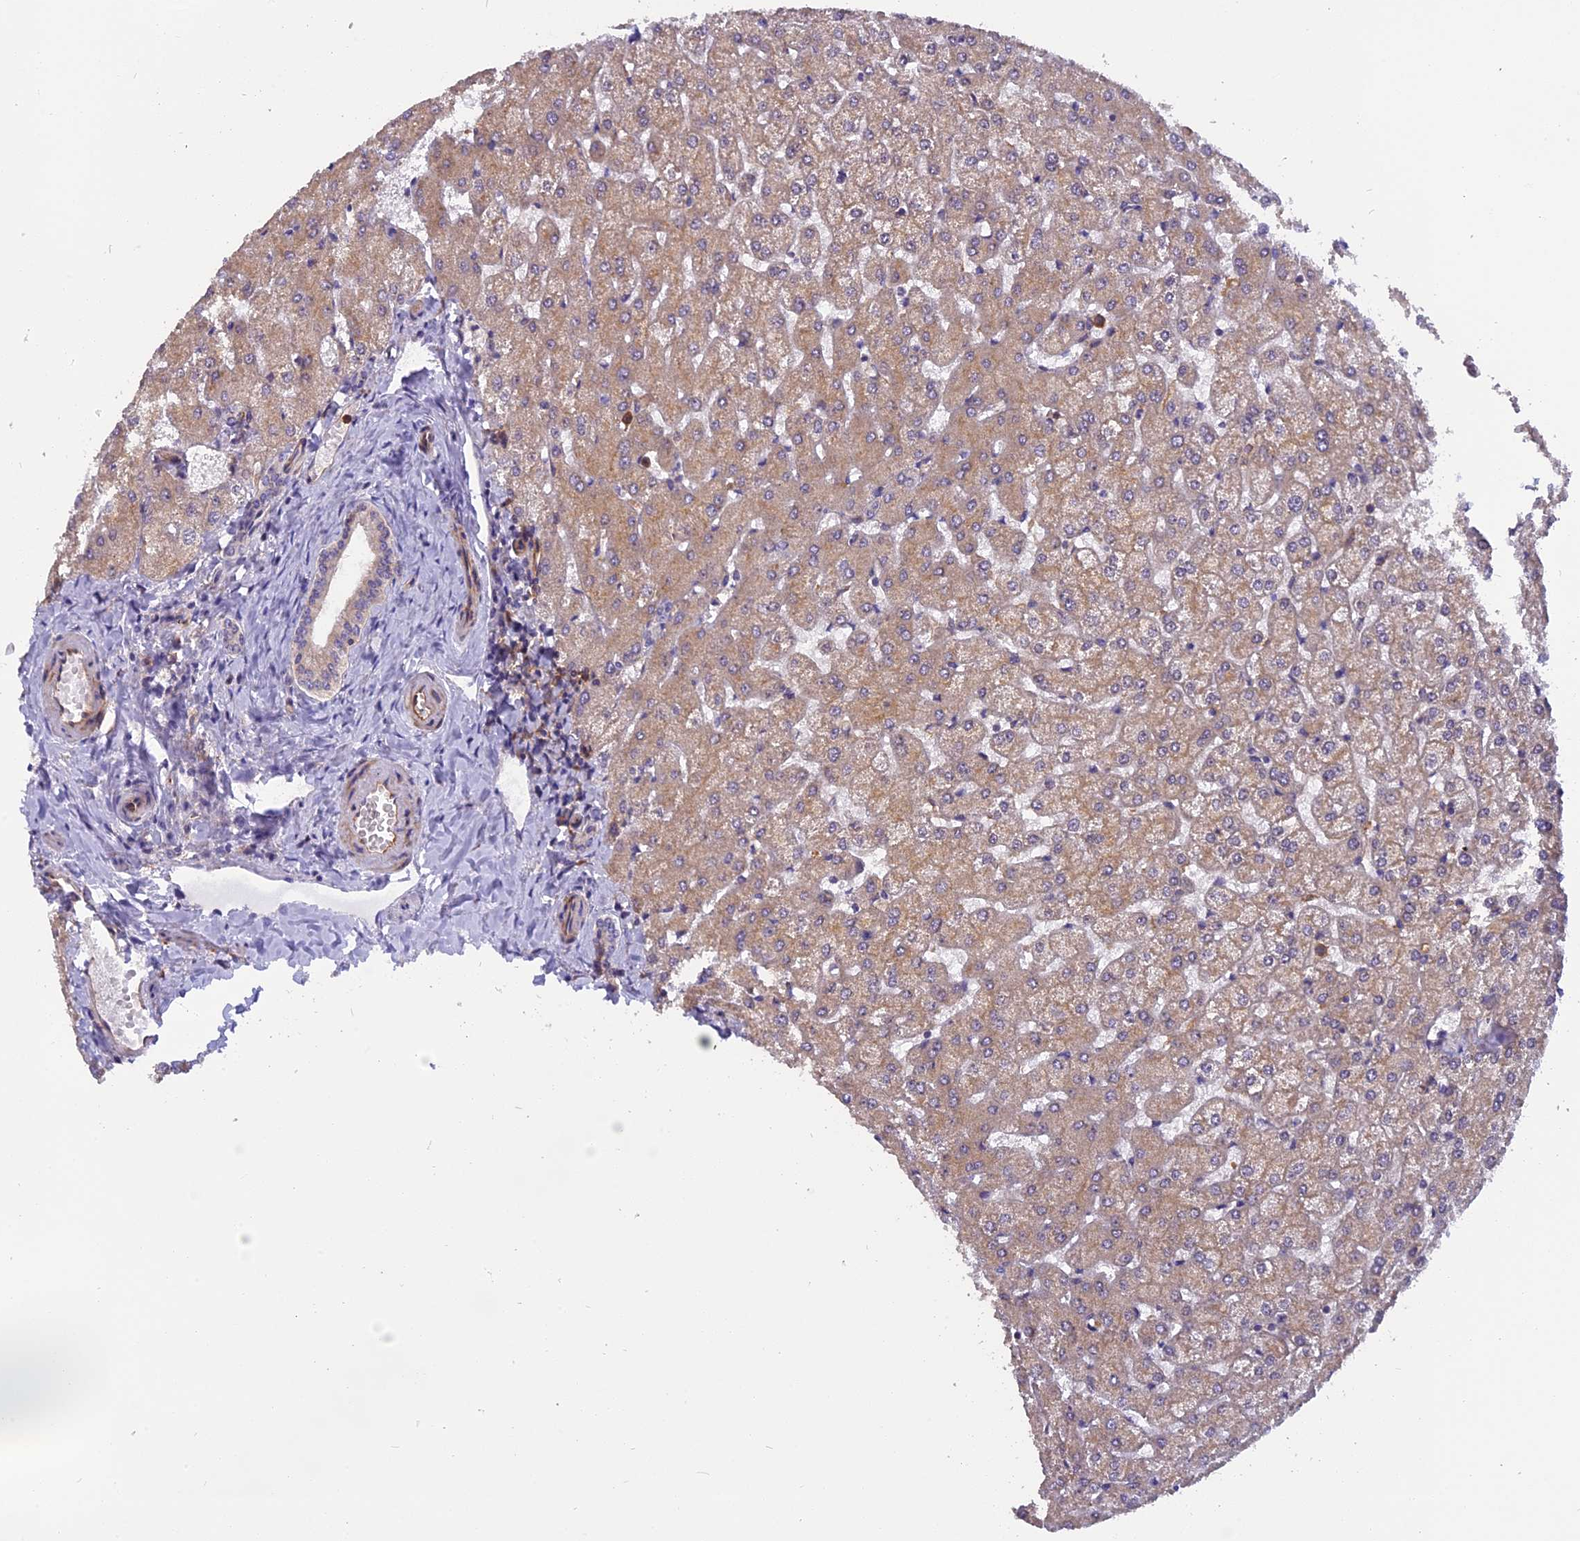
{"staining": {"intensity": "weak", "quantity": "25%-75%", "location": "cytoplasmic/membranous"}, "tissue": "liver", "cell_type": "Cholangiocytes", "image_type": "normal", "snomed": [{"axis": "morphology", "description": "Normal tissue, NOS"}, {"axis": "topography", "description": "Liver"}], "caption": "Immunohistochemical staining of unremarkable liver displays low levels of weak cytoplasmic/membranous expression in about 25%-75% of cholangiocytes.", "gene": "EHBP1L1", "patient": {"sex": "female", "age": 32}}